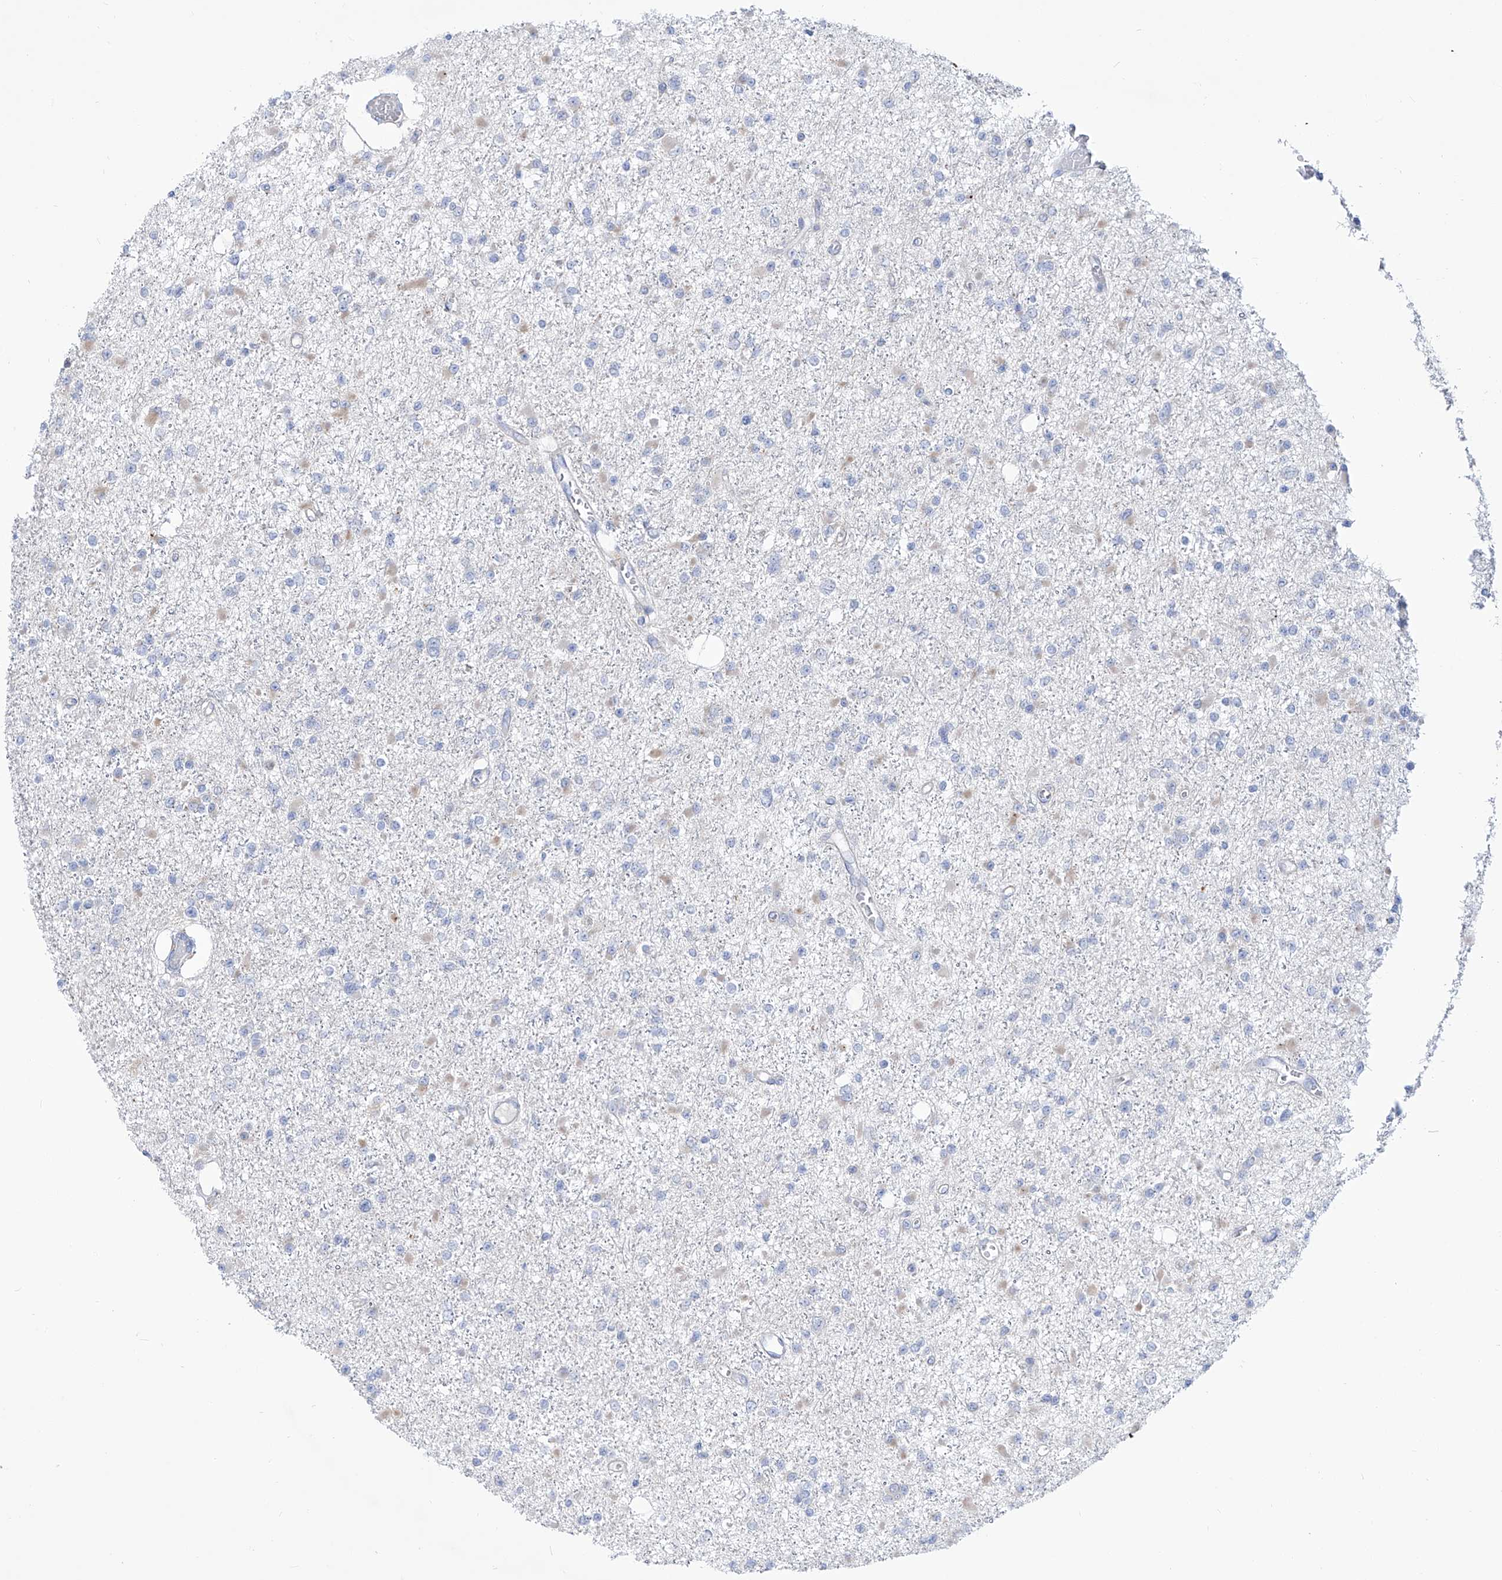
{"staining": {"intensity": "negative", "quantity": "none", "location": "none"}, "tissue": "glioma", "cell_type": "Tumor cells", "image_type": "cancer", "snomed": [{"axis": "morphology", "description": "Glioma, malignant, Low grade"}, {"axis": "topography", "description": "Brain"}], "caption": "Immunohistochemical staining of glioma displays no significant positivity in tumor cells.", "gene": "UFL1", "patient": {"sex": "female", "age": 22}}